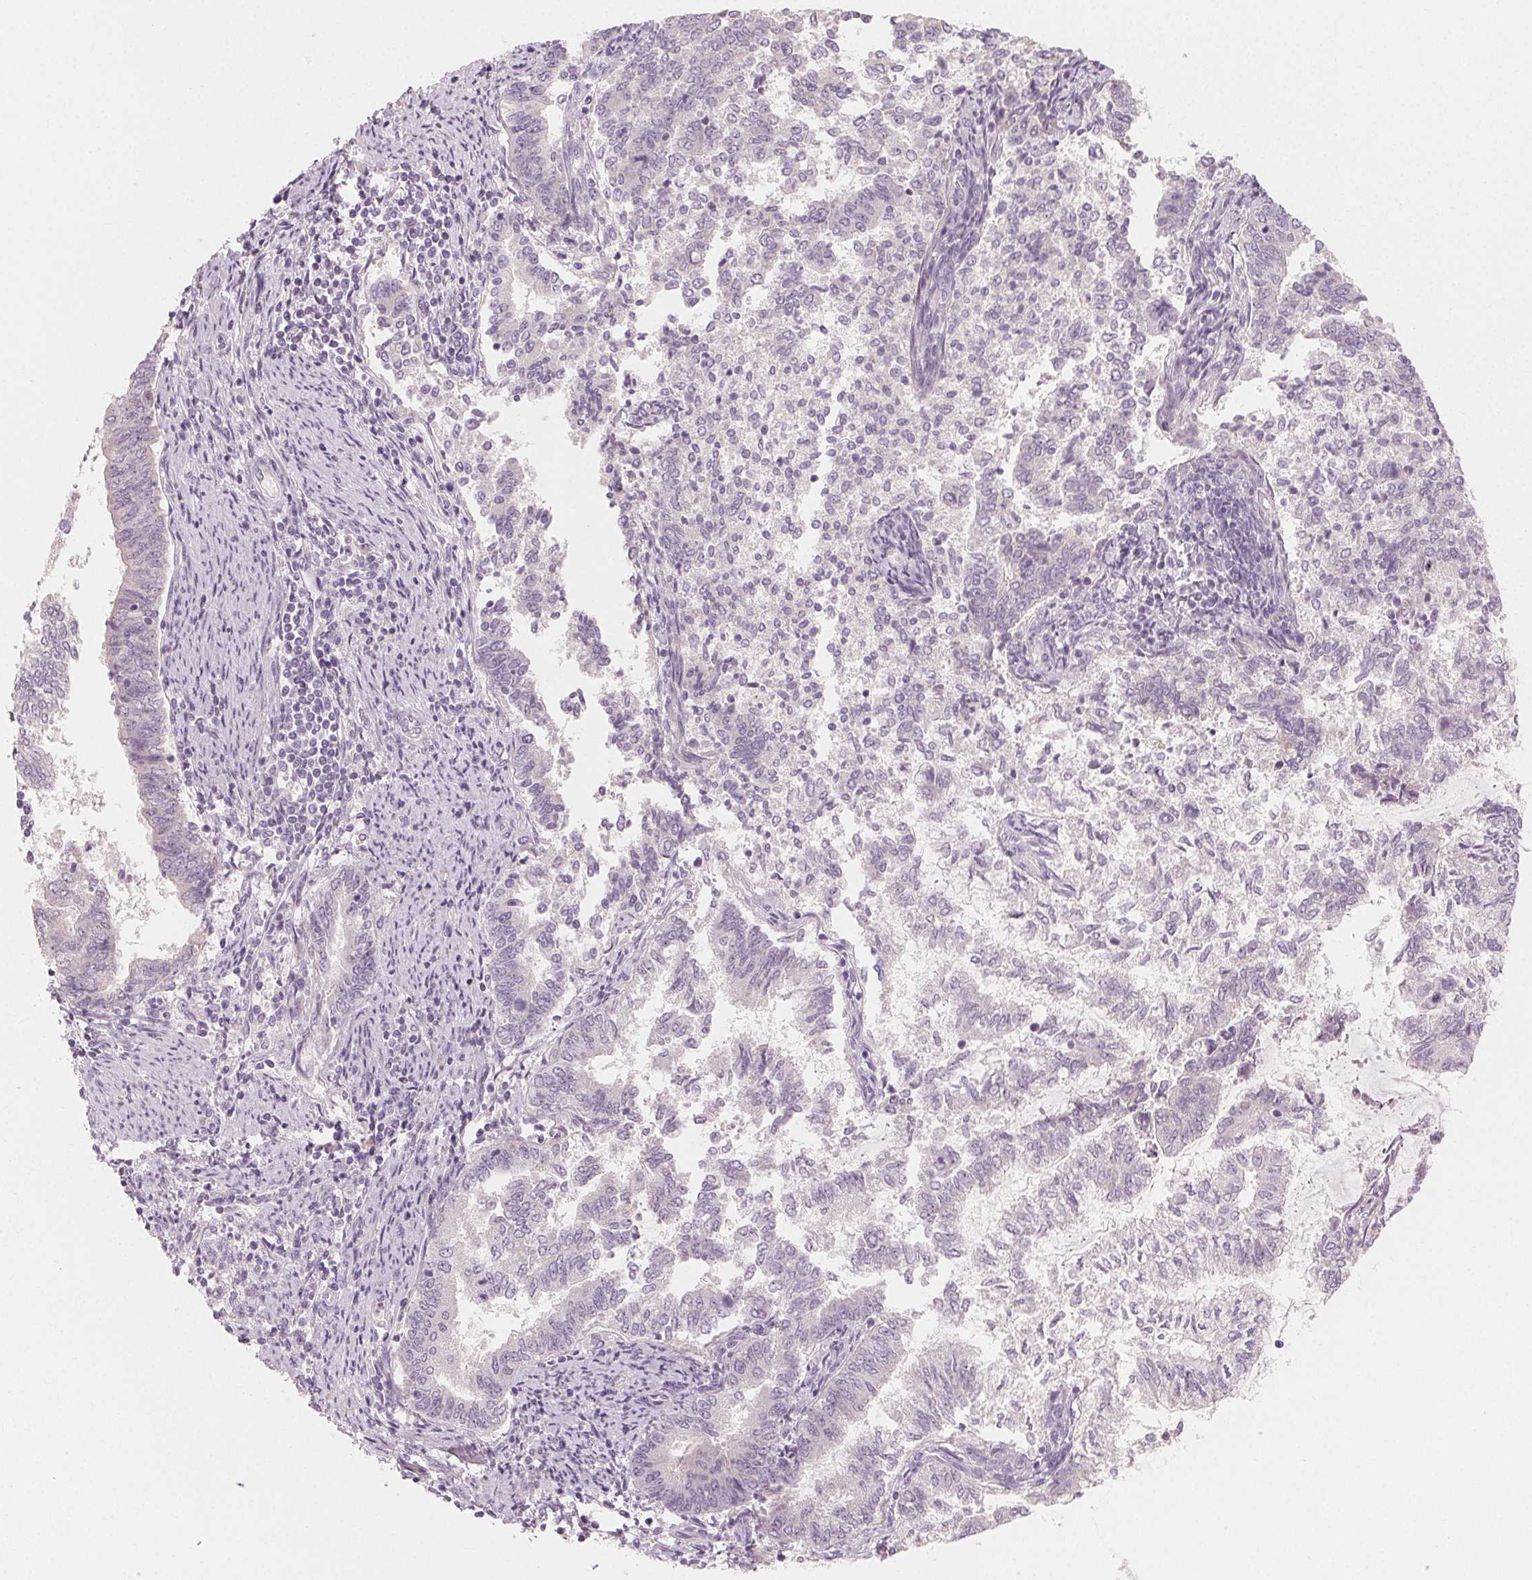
{"staining": {"intensity": "negative", "quantity": "none", "location": "none"}, "tissue": "endometrial cancer", "cell_type": "Tumor cells", "image_type": "cancer", "snomed": [{"axis": "morphology", "description": "Adenocarcinoma, NOS"}, {"axis": "topography", "description": "Endometrium"}], "caption": "Immunohistochemistry of adenocarcinoma (endometrial) shows no staining in tumor cells.", "gene": "MYBL1", "patient": {"sex": "female", "age": 65}}